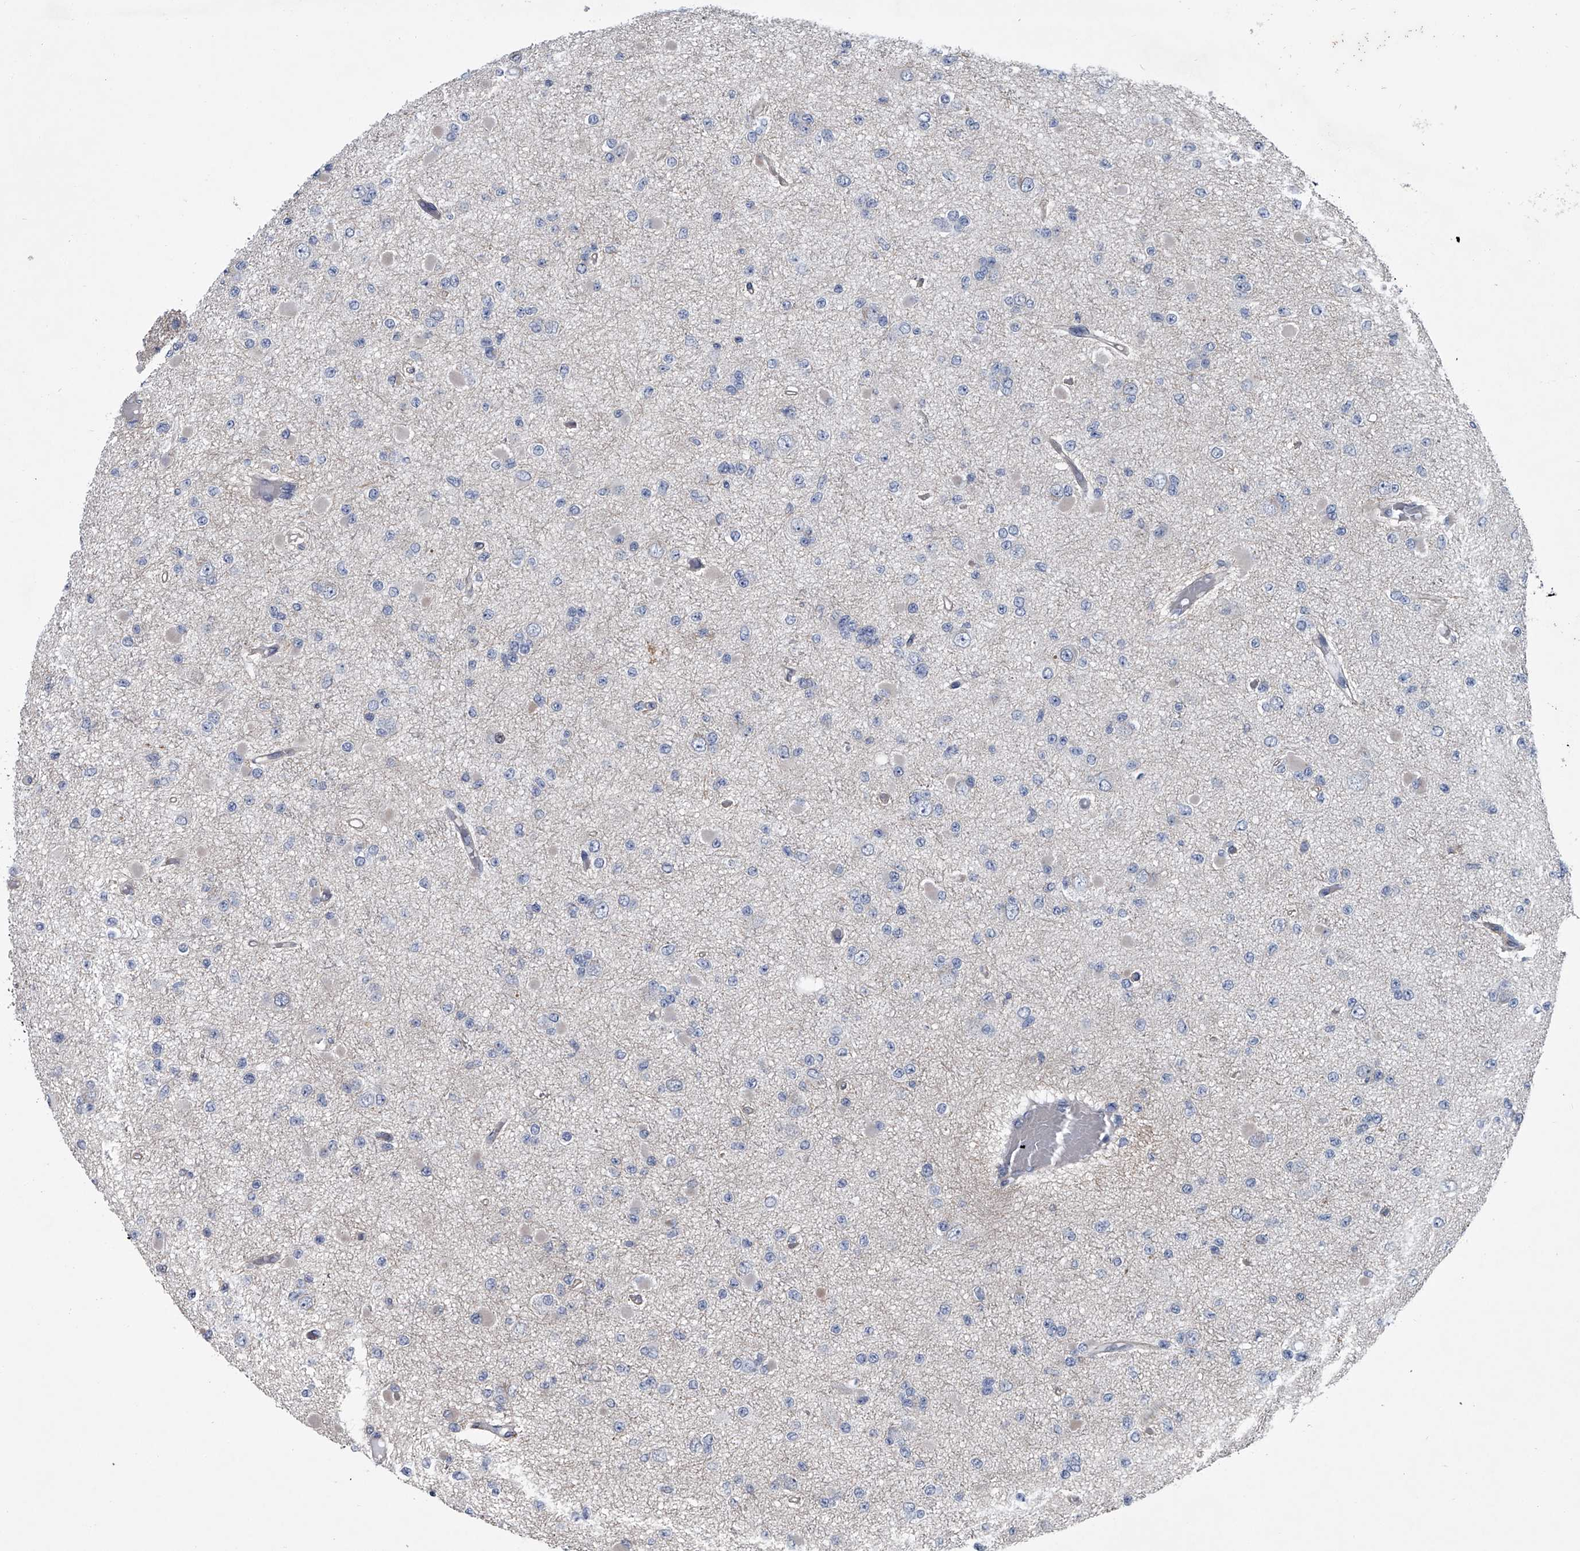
{"staining": {"intensity": "negative", "quantity": "none", "location": "none"}, "tissue": "glioma", "cell_type": "Tumor cells", "image_type": "cancer", "snomed": [{"axis": "morphology", "description": "Glioma, malignant, Low grade"}, {"axis": "topography", "description": "Brain"}], "caption": "Protein analysis of glioma shows no significant expression in tumor cells.", "gene": "ABCG1", "patient": {"sex": "female", "age": 22}}